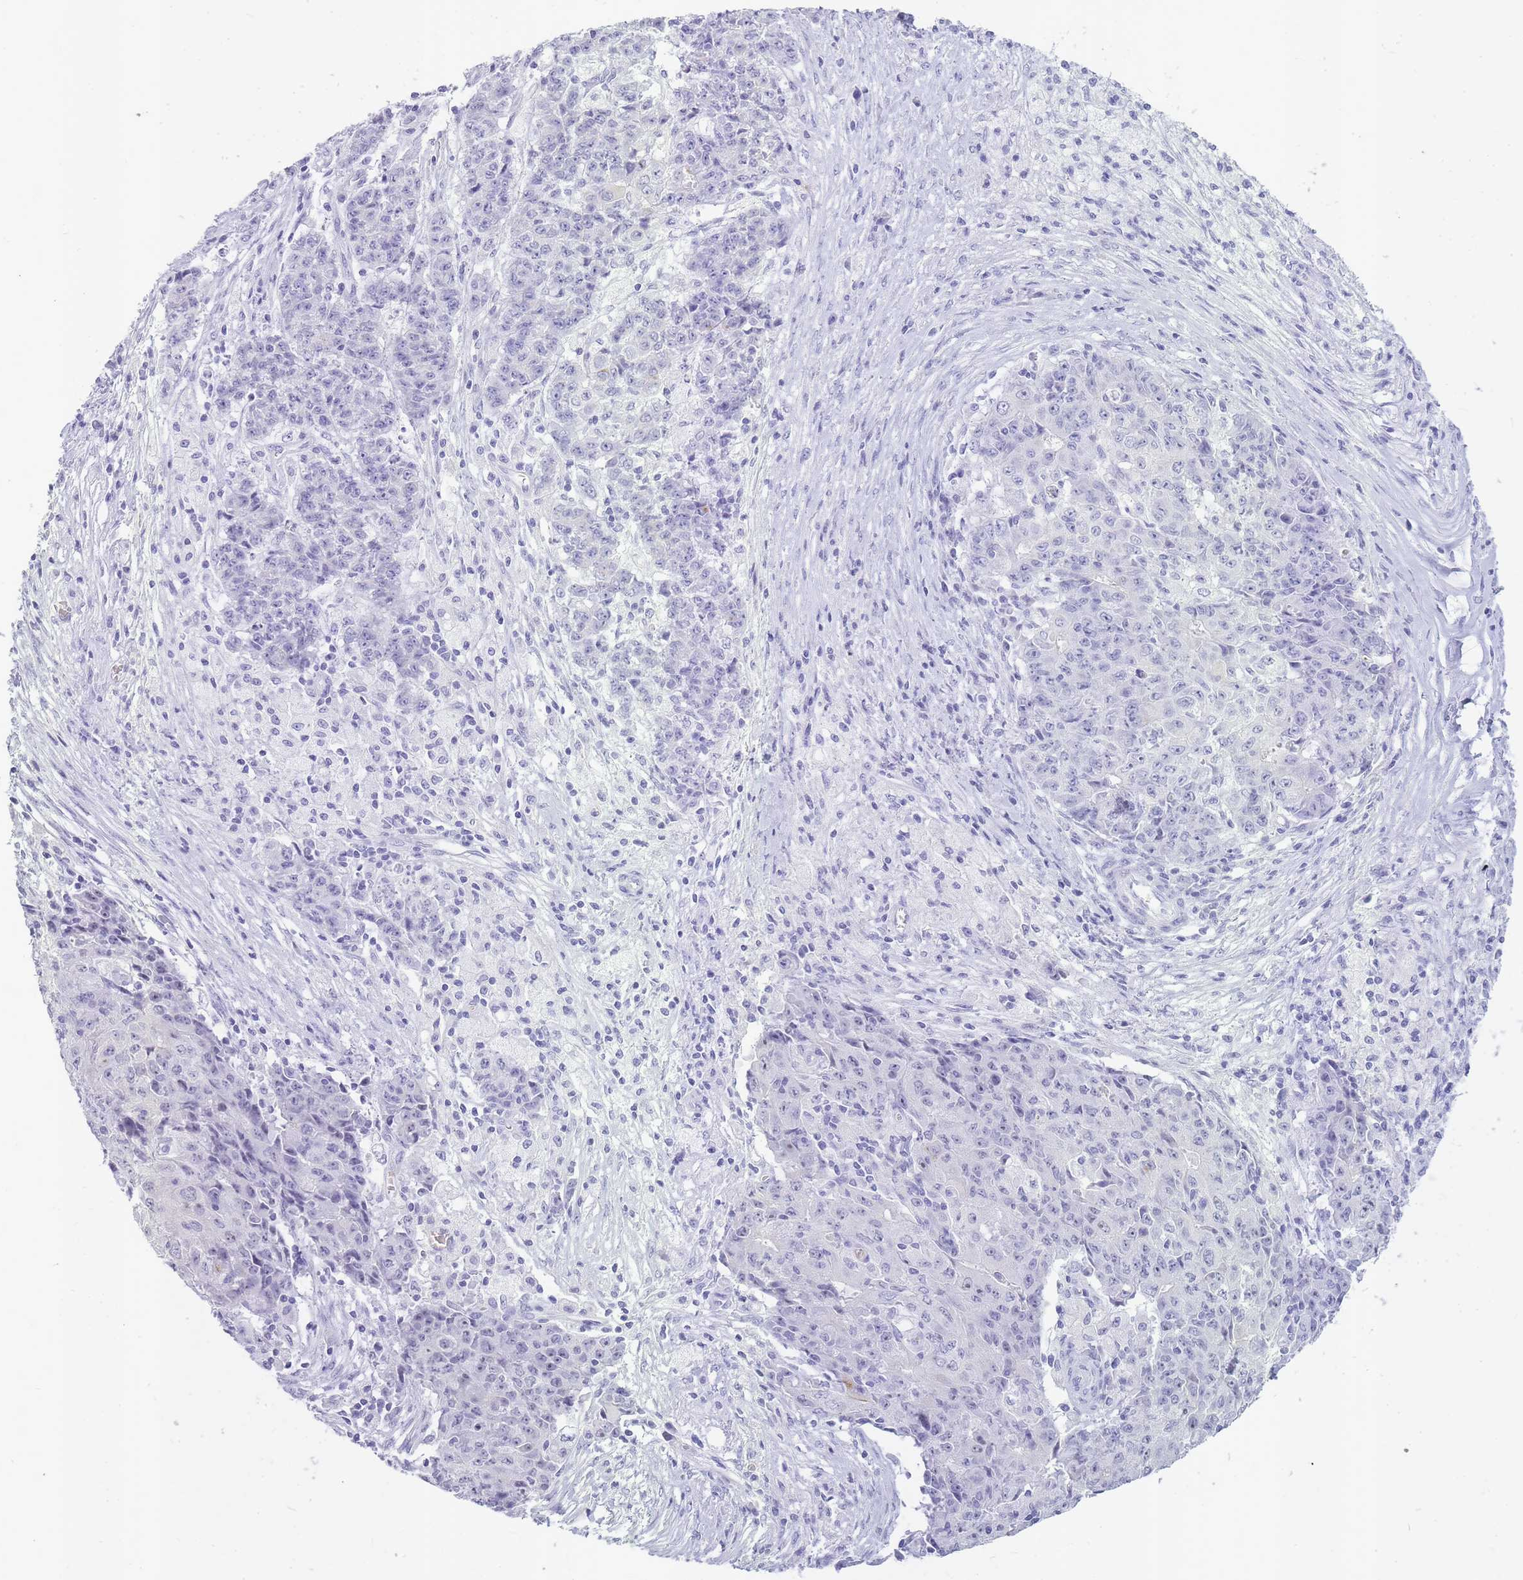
{"staining": {"intensity": "negative", "quantity": "none", "location": "none"}, "tissue": "ovarian cancer", "cell_type": "Tumor cells", "image_type": "cancer", "snomed": [{"axis": "morphology", "description": "Carcinoma, endometroid"}, {"axis": "topography", "description": "Ovary"}], "caption": "High power microscopy micrograph of an IHC photomicrograph of ovarian endometroid carcinoma, revealing no significant expression in tumor cells.", "gene": "INS", "patient": {"sex": "female", "age": 42}}